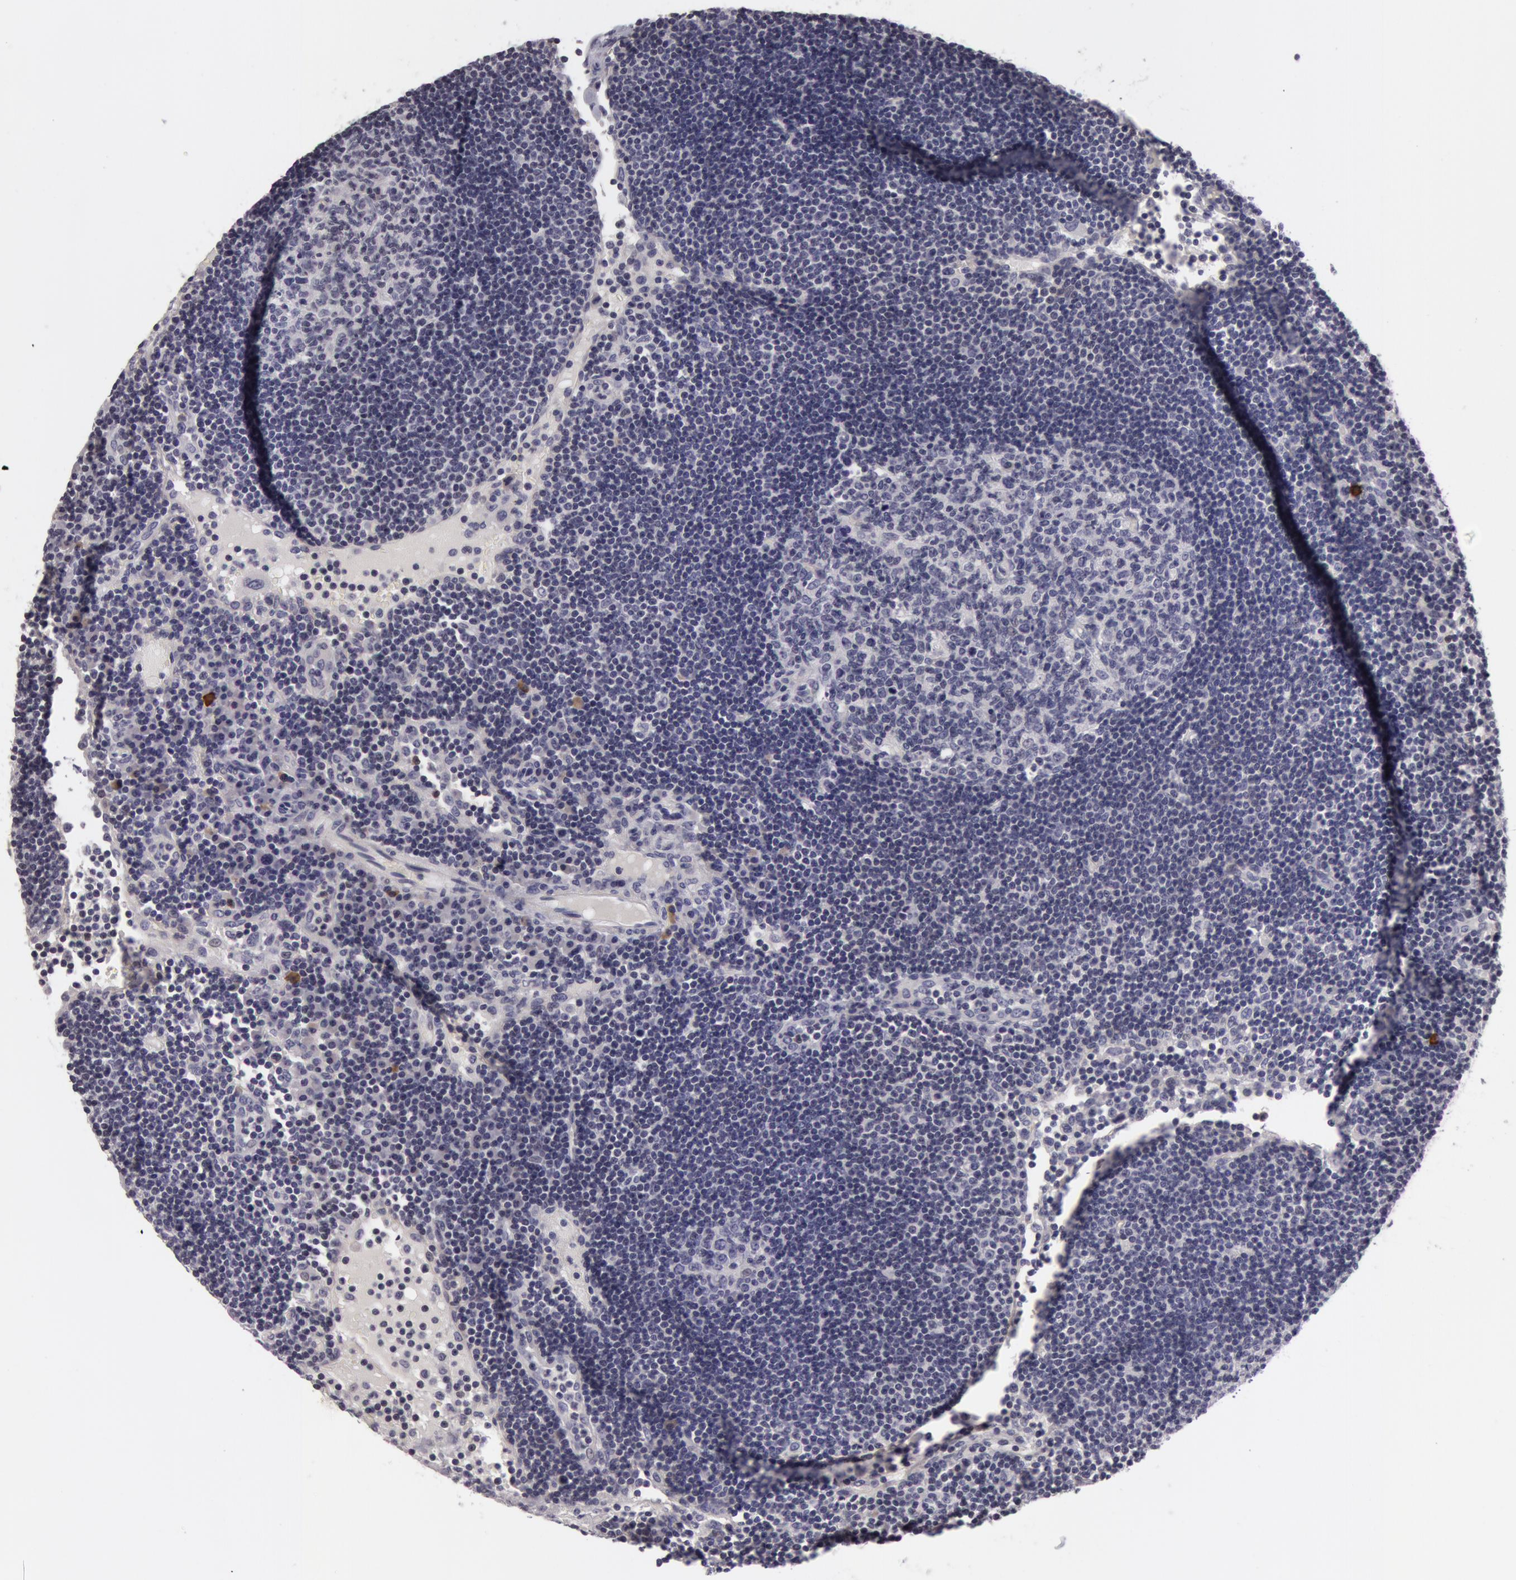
{"staining": {"intensity": "negative", "quantity": "none", "location": "none"}, "tissue": "lymph node", "cell_type": "Germinal center cells", "image_type": "normal", "snomed": [{"axis": "morphology", "description": "Normal tissue, NOS"}, {"axis": "topography", "description": "Lymph node"}], "caption": "DAB (3,3'-diaminobenzidine) immunohistochemical staining of benign human lymph node reveals no significant staining in germinal center cells. The staining is performed using DAB brown chromogen with nuclei counter-stained in using hematoxylin.", "gene": "NLGN4X", "patient": {"sex": "male", "age": 54}}